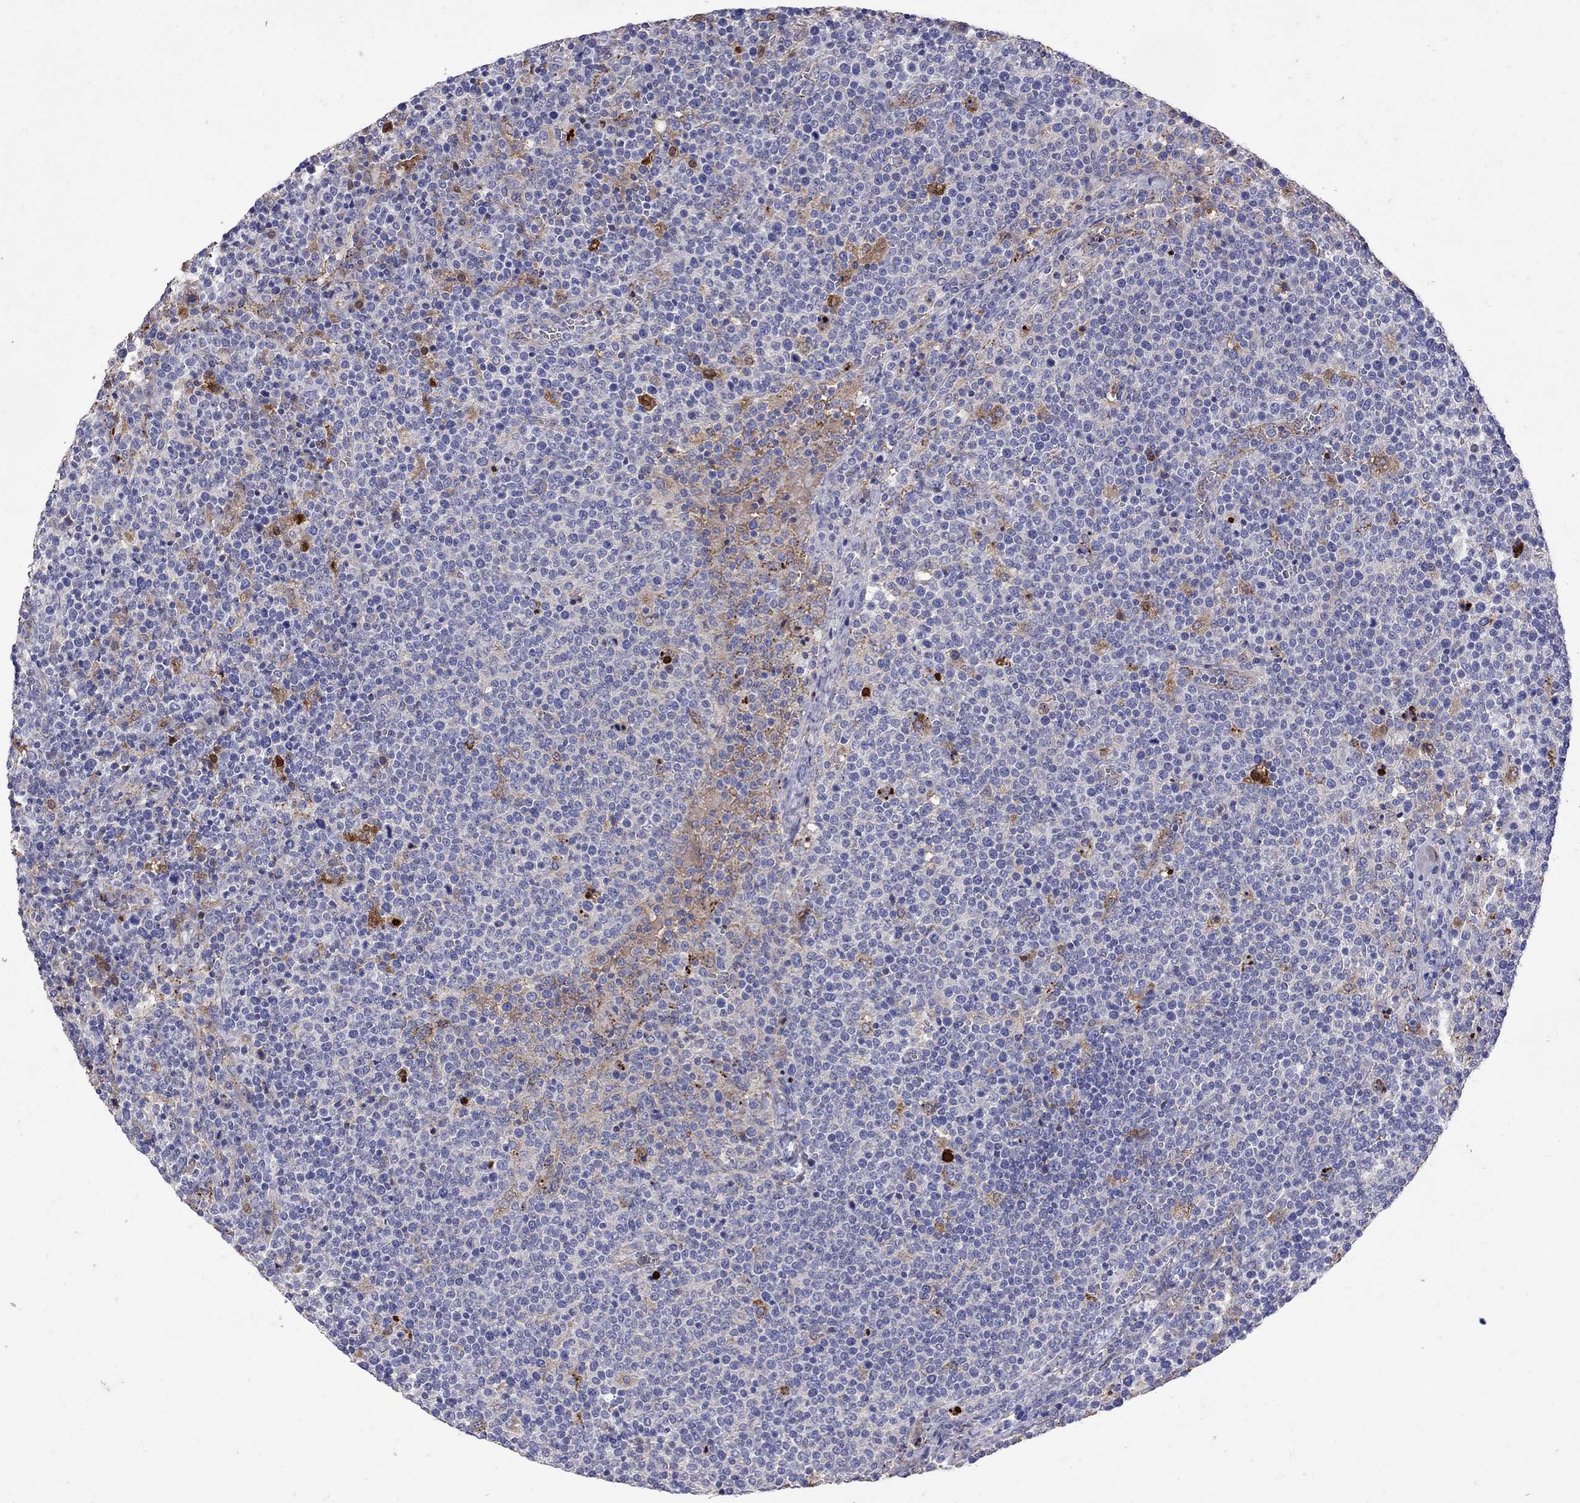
{"staining": {"intensity": "negative", "quantity": "none", "location": "none"}, "tissue": "lymphoma", "cell_type": "Tumor cells", "image_type": "cancer", "snomed": [{"axis": "morphology", "description": "Malignant lymphoma, non-Hodgkin's type, High grade"}, {"axis": "topography", "description": "Lymph node"}], "caption": "This photomicrograph is of lymphoma stained with immunohistochemistry (IHC) to label a protein in brown with the nuclei are counter-stained blue. There is no staining in tumor cells. (Immunohistochemistry (ihc), brightfield microscopy, high magnification).", "gene": "SERPINA3", "patient": {"sex": "male", "age": 61}}